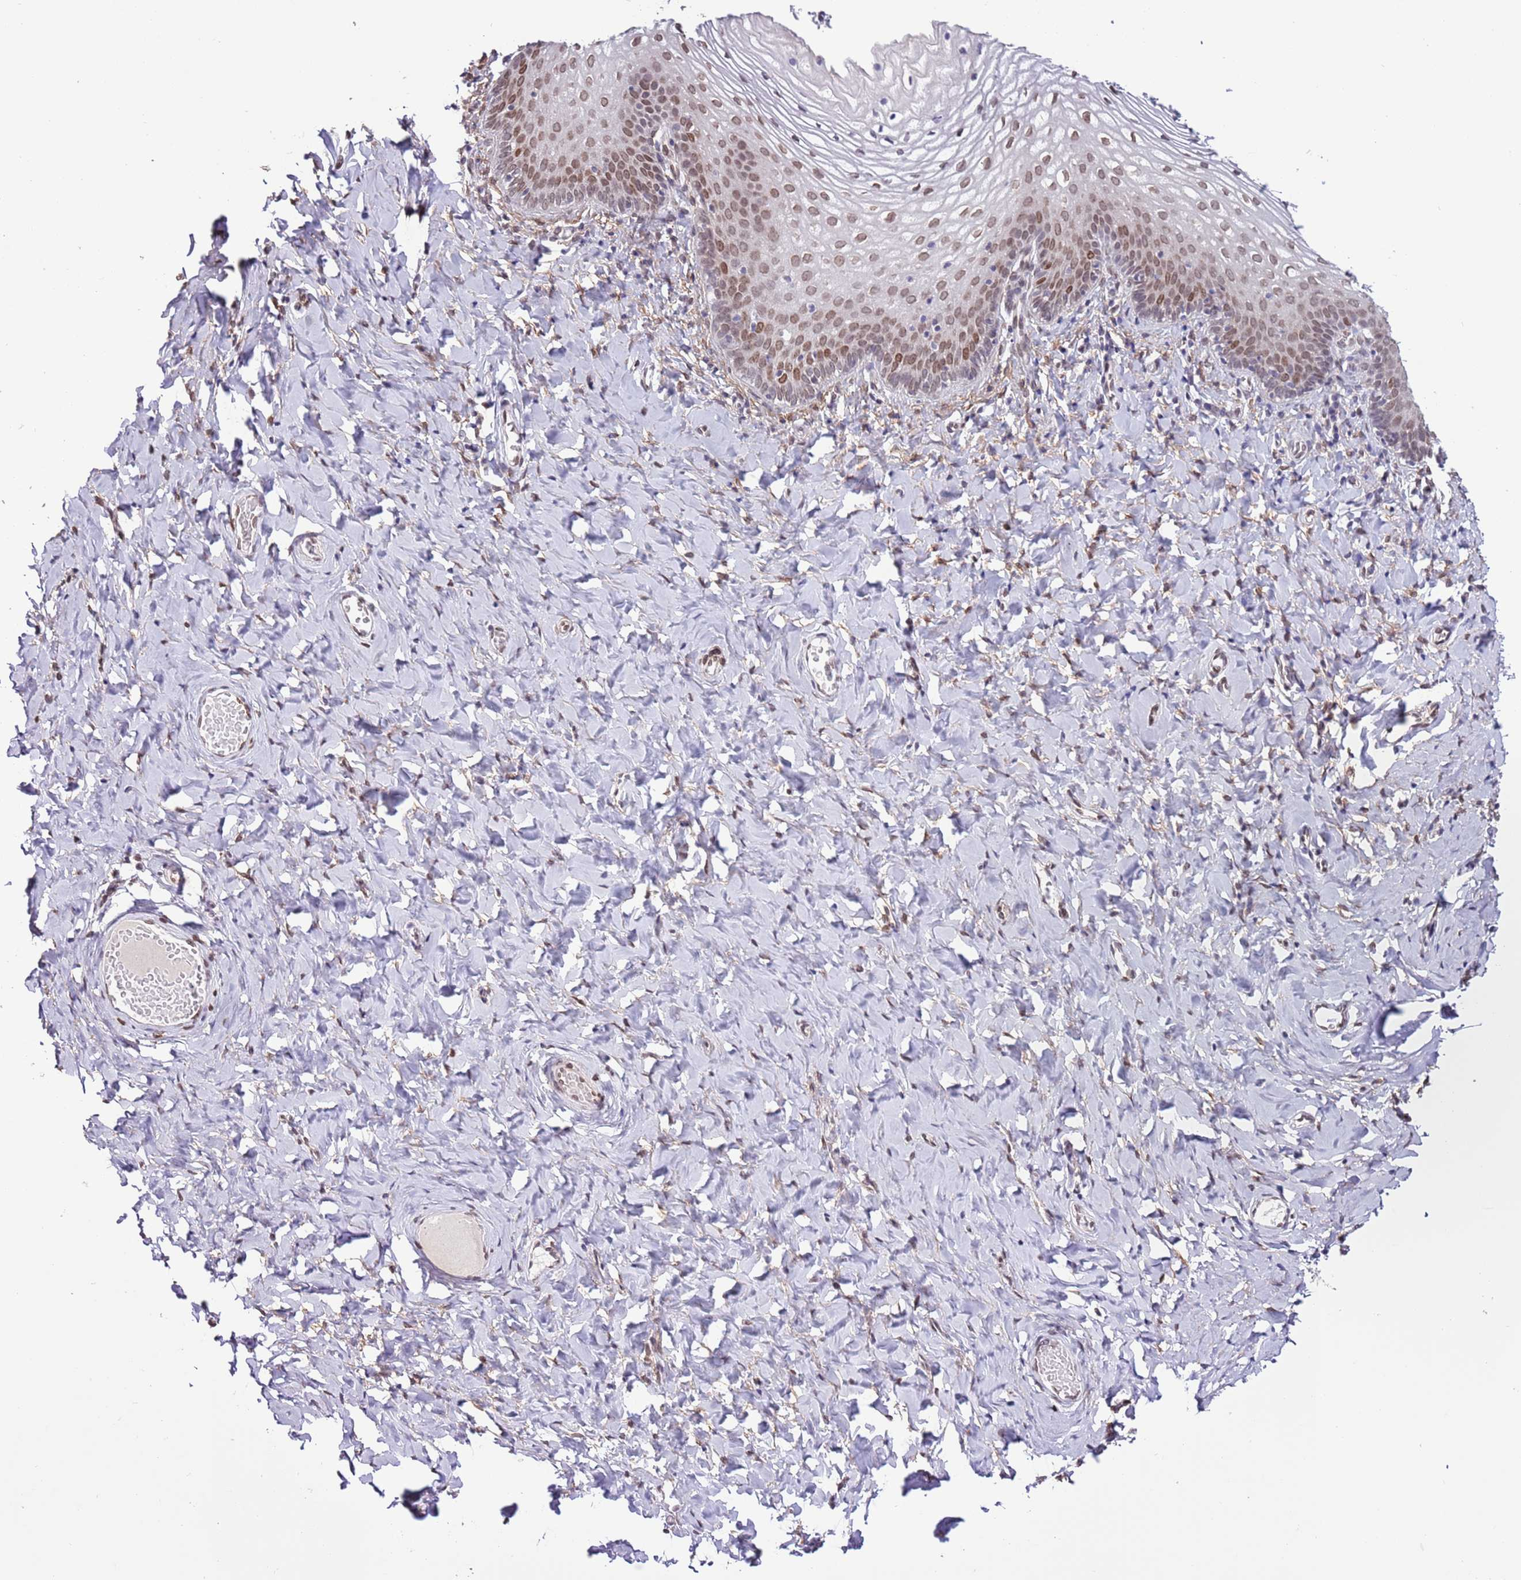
{"staining": {"intensity": "moderate", "quantity": "25%-75%", "location": "nuclear"}, "tissue": "vagina", "cell_type": "Squamous epithelial cells", "image_type": "normal", "snomed": [{"axis": "morphology", "description": "Normal tissue, NOS"}, {"axis": "topography", "description": "Vagina"}], "caption": "The micrograph reveals staining of unremarkable vagina, revealing moderate nuclear protein expression (brown color) within squamous epithelial cells.", "gene": "ZGLP1", "patient": {"sex": "female", "age": 60}}